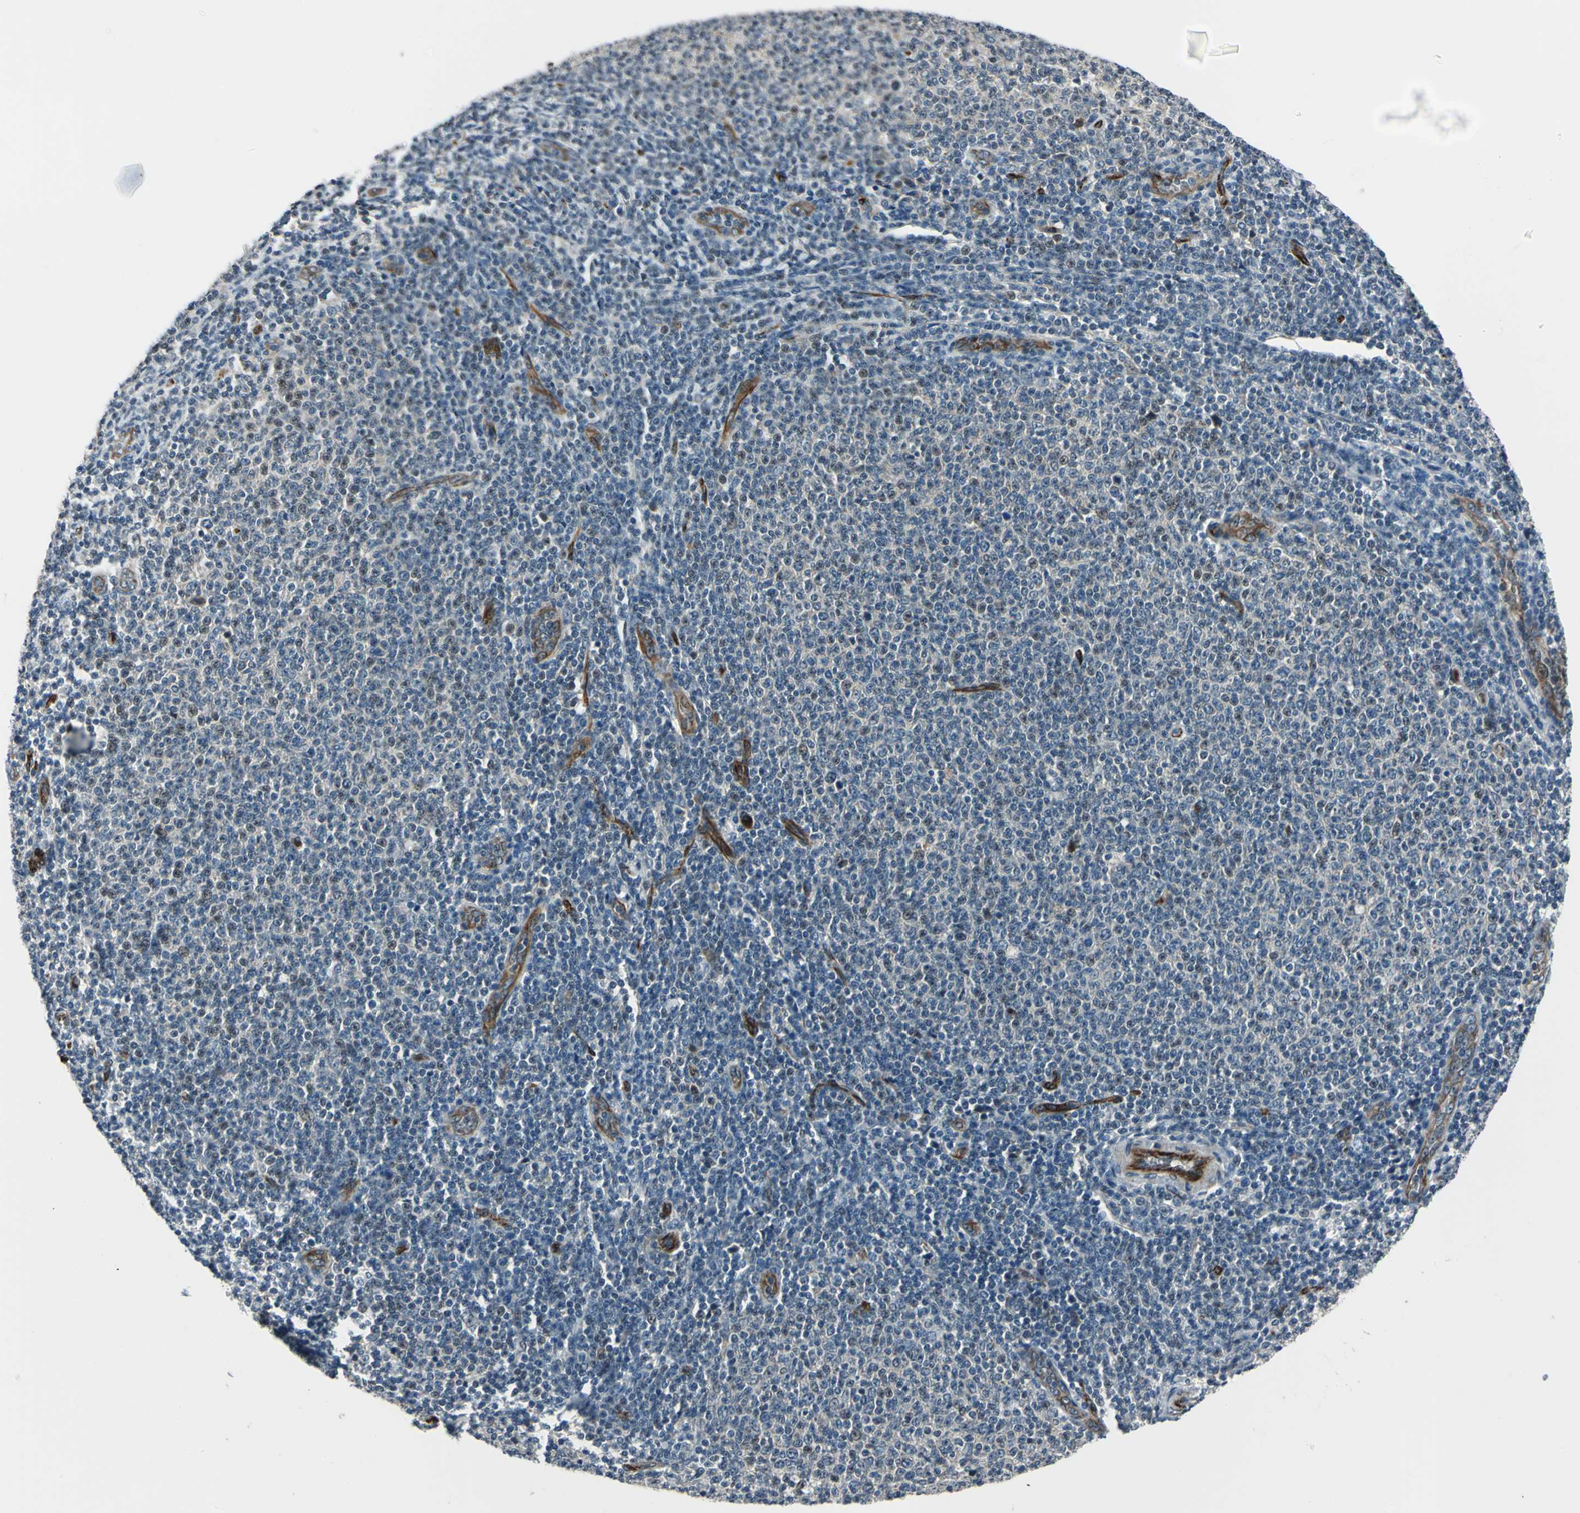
{"staining": {"intensity": "weak", "quantity": "<25%", "location": "nuclear"}, "tissue": "lymphoma", "cell_type": "Tumor cells", "image_type": "cancer", "snomed": [{"axis": "morphology", "description": "Malignant lymphoma, non-Hodgkin's type, Low grade"}, {"axis": "topography", "description": "Lymph node"}], "caption": "This is an immunohistochemistry photomicrograph of low-grade malignant lymphoma, non-Hodgkin's type. There is no staining in tumor cells.", "gene": "EXD2", "patient": {"sex": "male", "age": 66}}